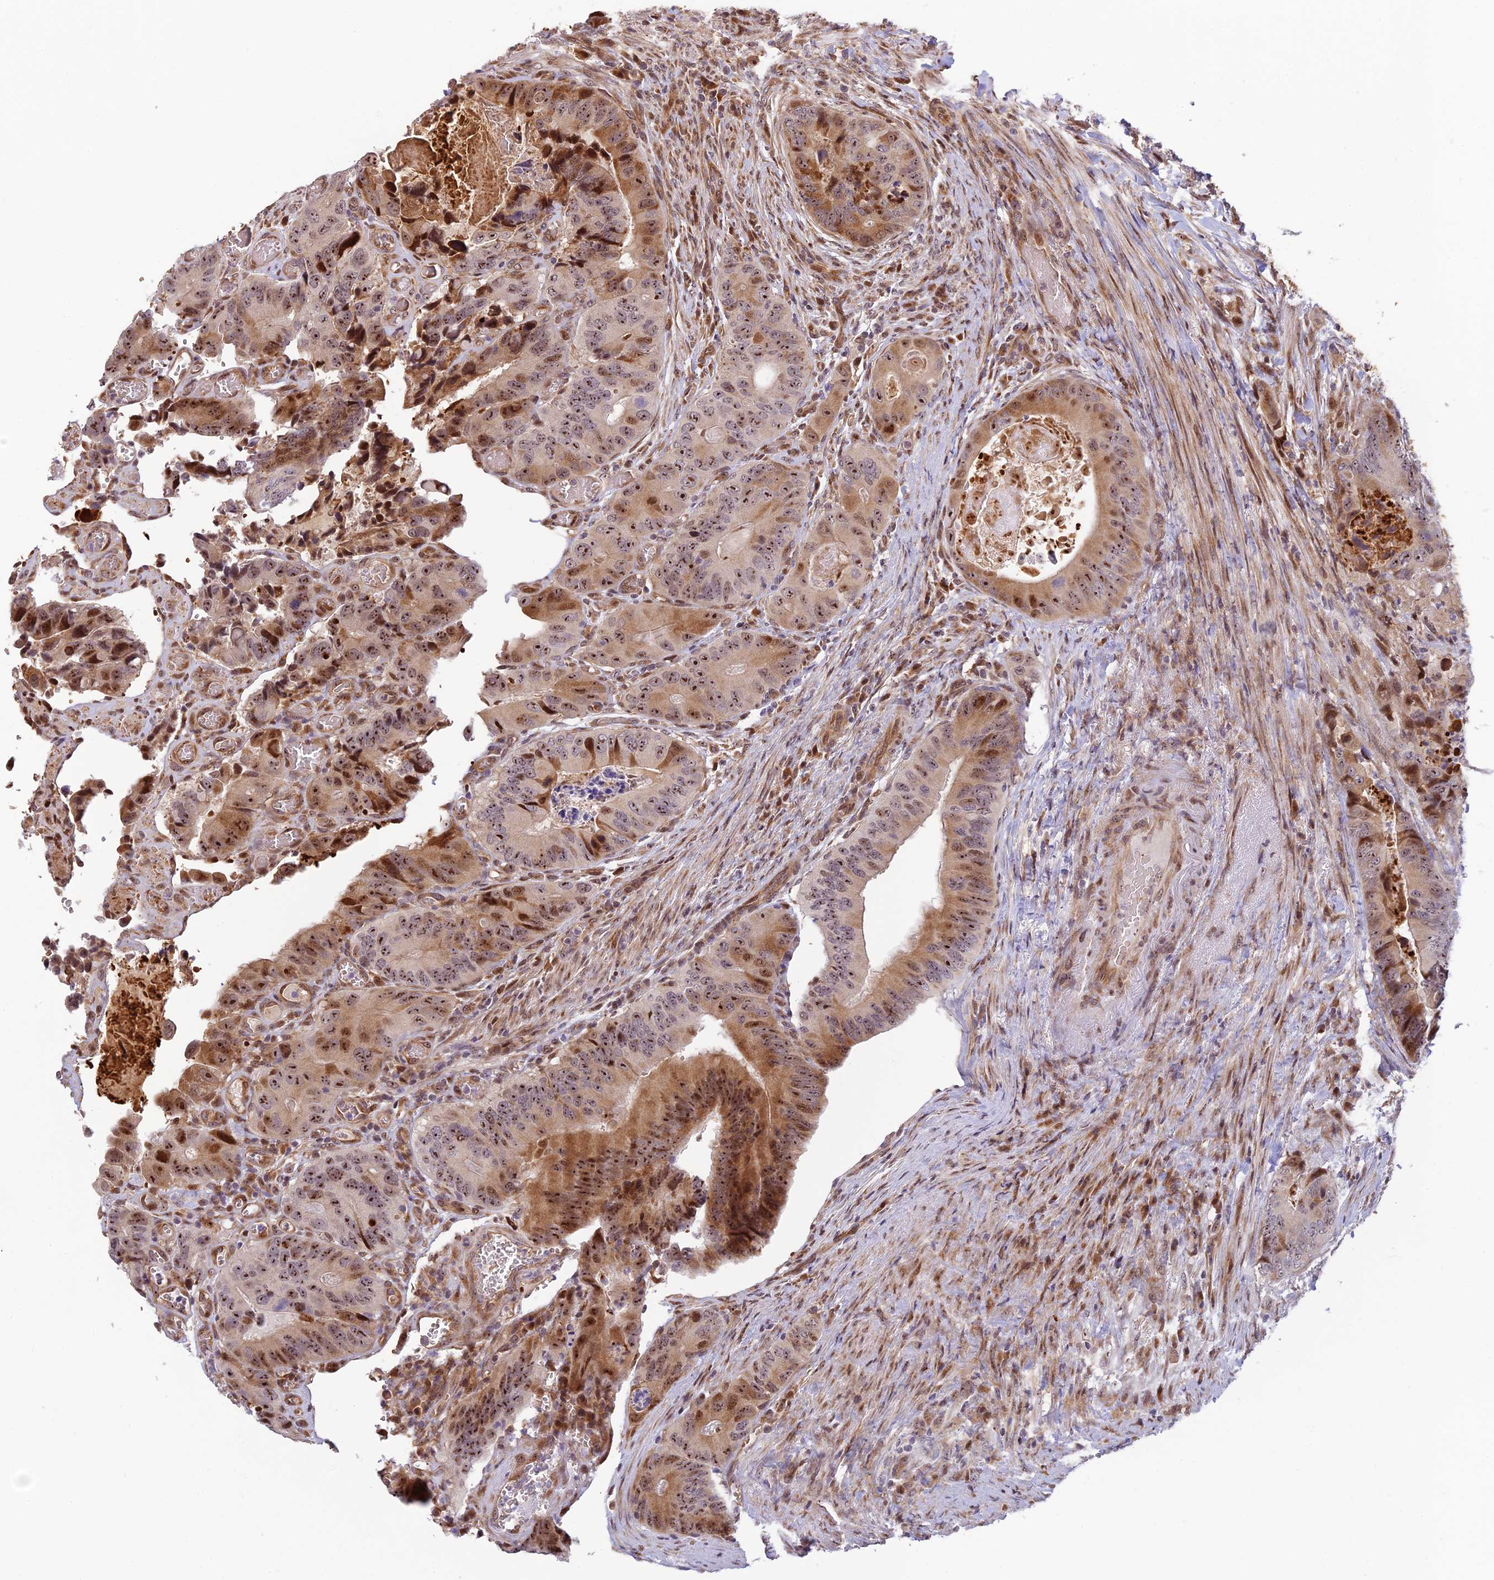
{"staining": {"intensity": "strong", "quantity": ">75%", "location": "cytoplasmic/membranous,nuclear"}, "tissue": "colorectal cancer", "cell_type": "Tumor cells", "image_type": "cancer", "snomed": [{"axis": "morphology", "description": "Adenocarcinoma, NOS"}, {"axis": "topography", "description": "Colon"}], "caption": "Approximately >75% of tumor cells in colorectal adenocarcinoma display strong cytoplasmic/membranous and nuclear protein staining as visualized by brown immunohistochemical staining.", "gene": "UFSP2", "patient": {"sex": "male", "age": 84}}